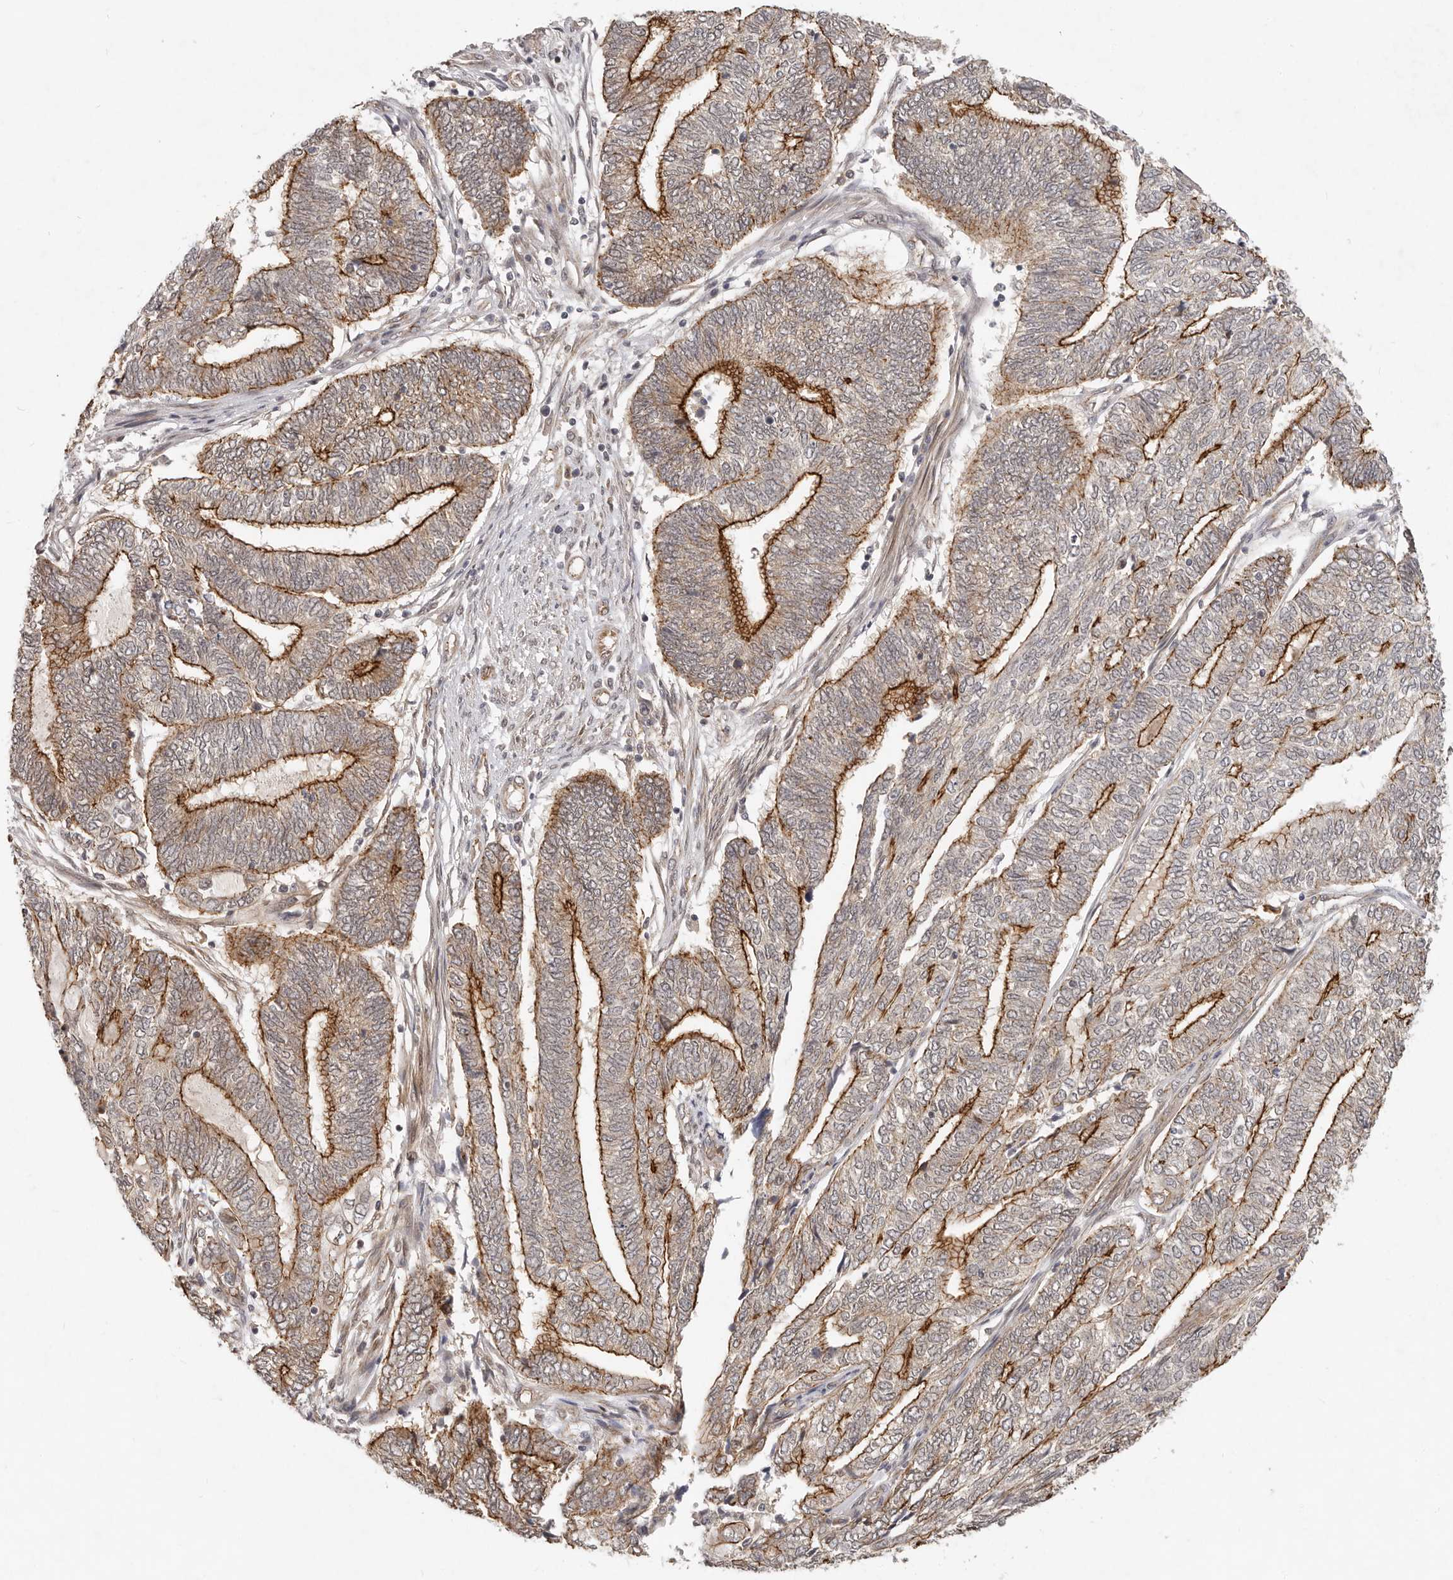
{"staining": {"intensity": "strong", "quantity": "25%-75%", "location": "cytoplasmic/membranous"}, "tissue": "endometrial cancer", "cell_type": "Tumor cells", "image_type": "cancer", "snomed": [{"axis": "morphology", "description": "Adenocarcinoma, NOS"}, {"axis": "topography", "description": "Uterus"}, {"axis": "topography", "description": "Endometrium"}], "caption": "Protein expression by IHC demonstrates strong cytoplasmic/membranous expression in approximately 25%-75% of tumor cells in adenocarcinoma (endometrial).", "gene": "USP49", "patient": {"sex": "female", "age": 70}}